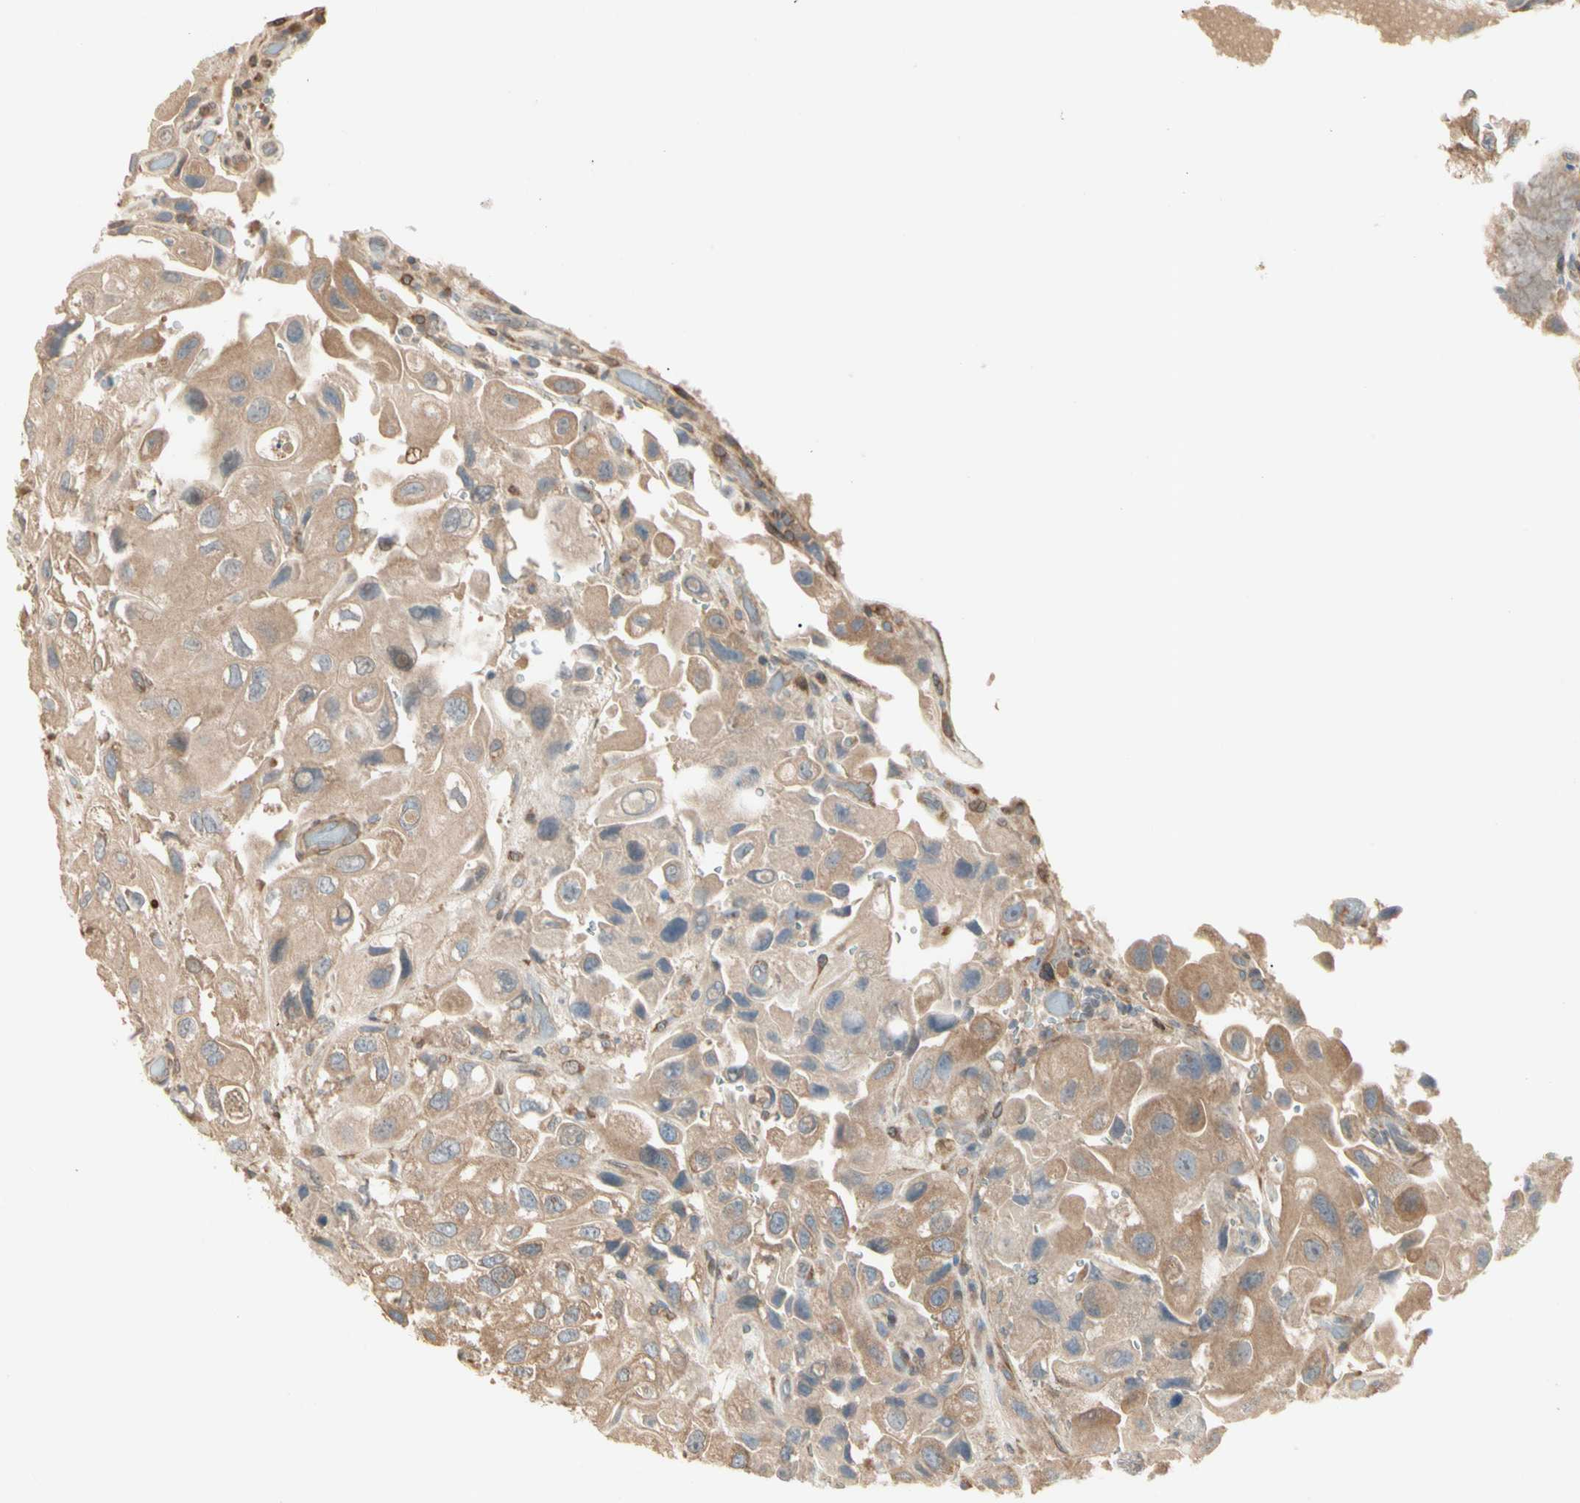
{"staining": {"intensity": "moderate", "quantity": ">75%", "location": "cytoplasmic/membranous"}, "tissue": "urothelial cancer", "cell_type": "Tumor cells", "image_type": "cancer", "snomed": [{"axis": "morphology", "description": "Urothelial carcinoma, High grade"}, {"axis": "topography", "description": "Urinary bladder"}], "caption": "Urothelial carcinoma (high-grade) stained for a protein reveals moderate cytoplasmic/membranous positivity in tumor cells.", "gene": "IRAG1", "patient": {"sex": "female", "age": 64}}